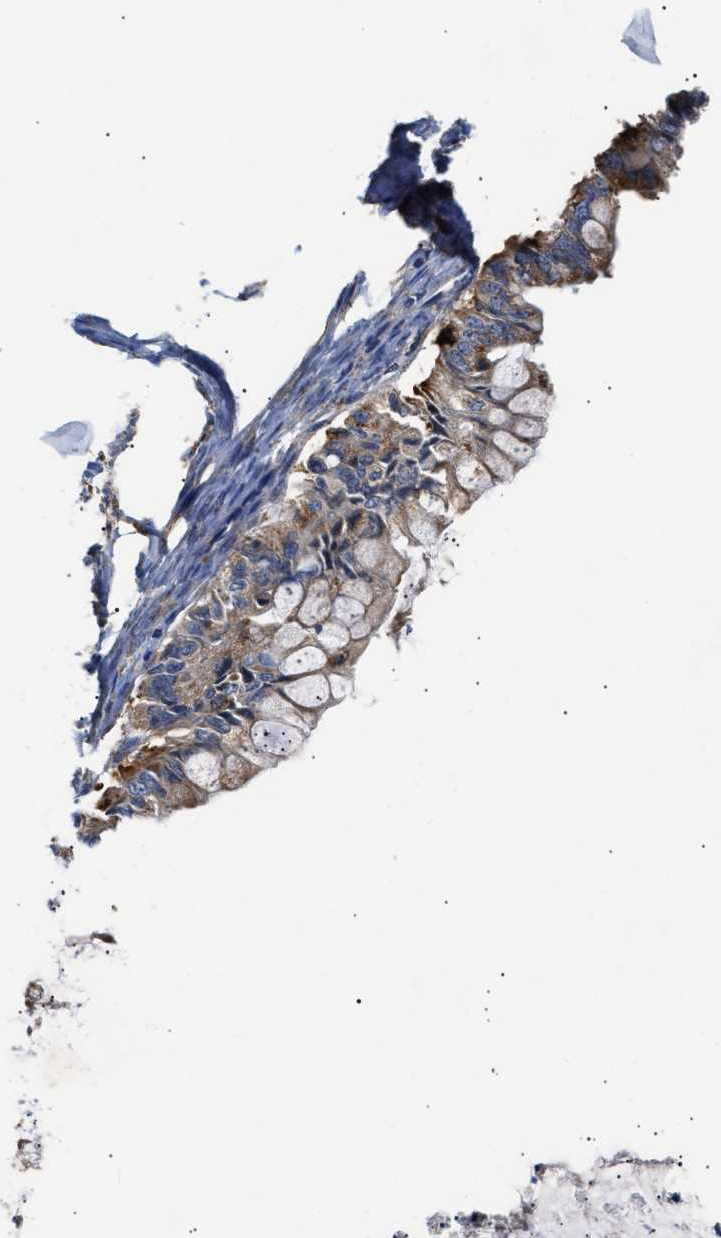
{"staining": {"intensity": "moderate", "quantity": ">75%", "location": "cytoplasmic/membranous"}, "tissue": "ovarian cancer", "cell_type": "Tumor cells", "image_type": "cancer", "snomed": [{"axis": "morphology", "description": "Cystadenocarcinoma, mucinous, NOS"}, {"axis": "topography", "description": "Ovary"}], "caption": "Protein positivity by immunohistochemistry displays moderate cytoplasmic/membranous staining in about >75% of tumor cells in mucinous cystadenocarcinoma (ovarian). (DAB IHC, brown staining for protein, blue staining for nuclei).", "gene": "CCDC146", "patient": {"sex": "female", "age": 57}}